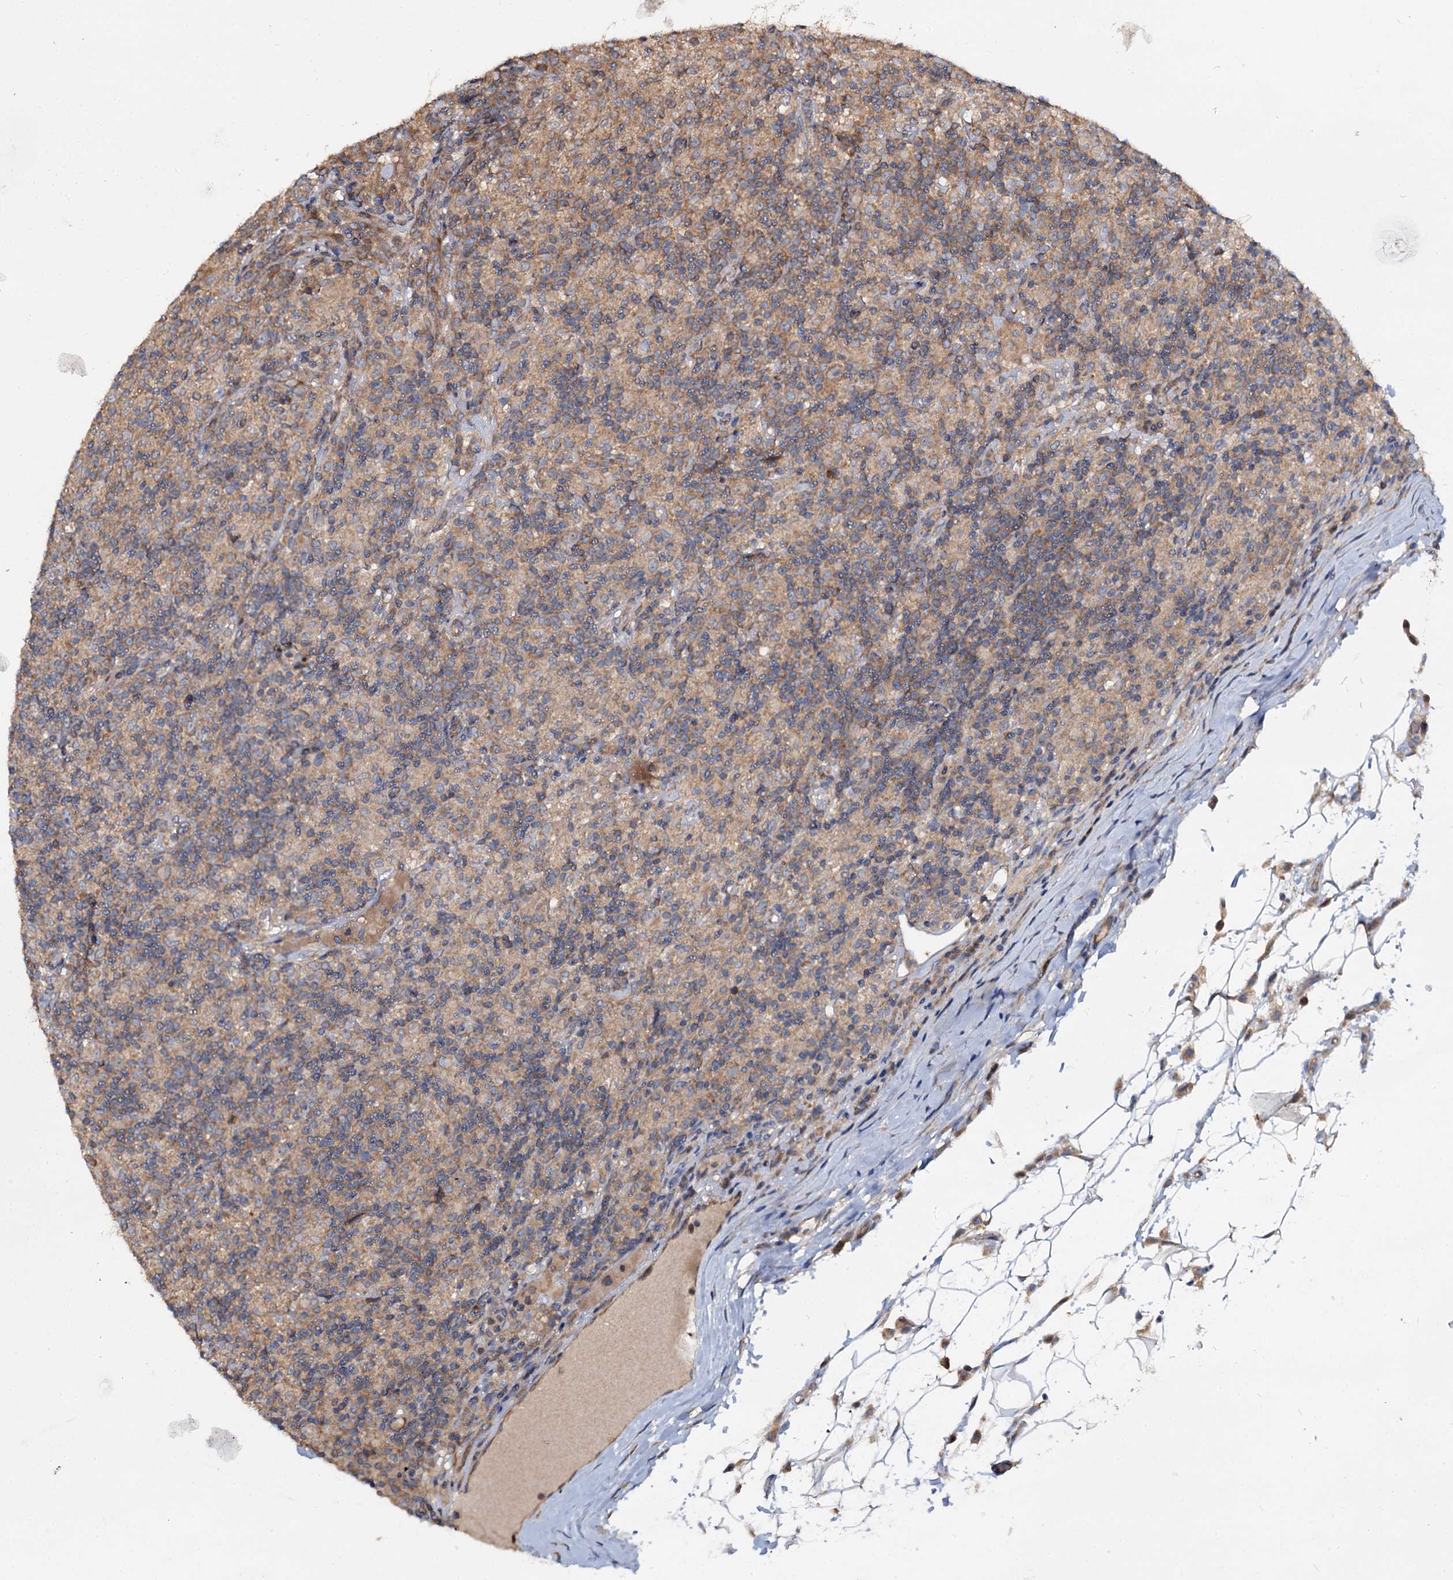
{"staining": {"intensity": "weak", "quantity": ">75%", "location": "cytoplasmic/membranous"}, "tissue": "lymphoma", "cell_type": "Tumor cells", "image_type": "cancer", "snomed": [{"axis": "morphology", "description": "Hodgkin's disease, NOS"}, {"axis": "topography", "description": "Lymph node"}], "caption": "A photomicrograph of lymphoma stained for a protein displays weak cytoplasmic/membranous brown staining in tumor cells.", "gene": "CEP192", "patient": {"sex": "male", "age": 70}}